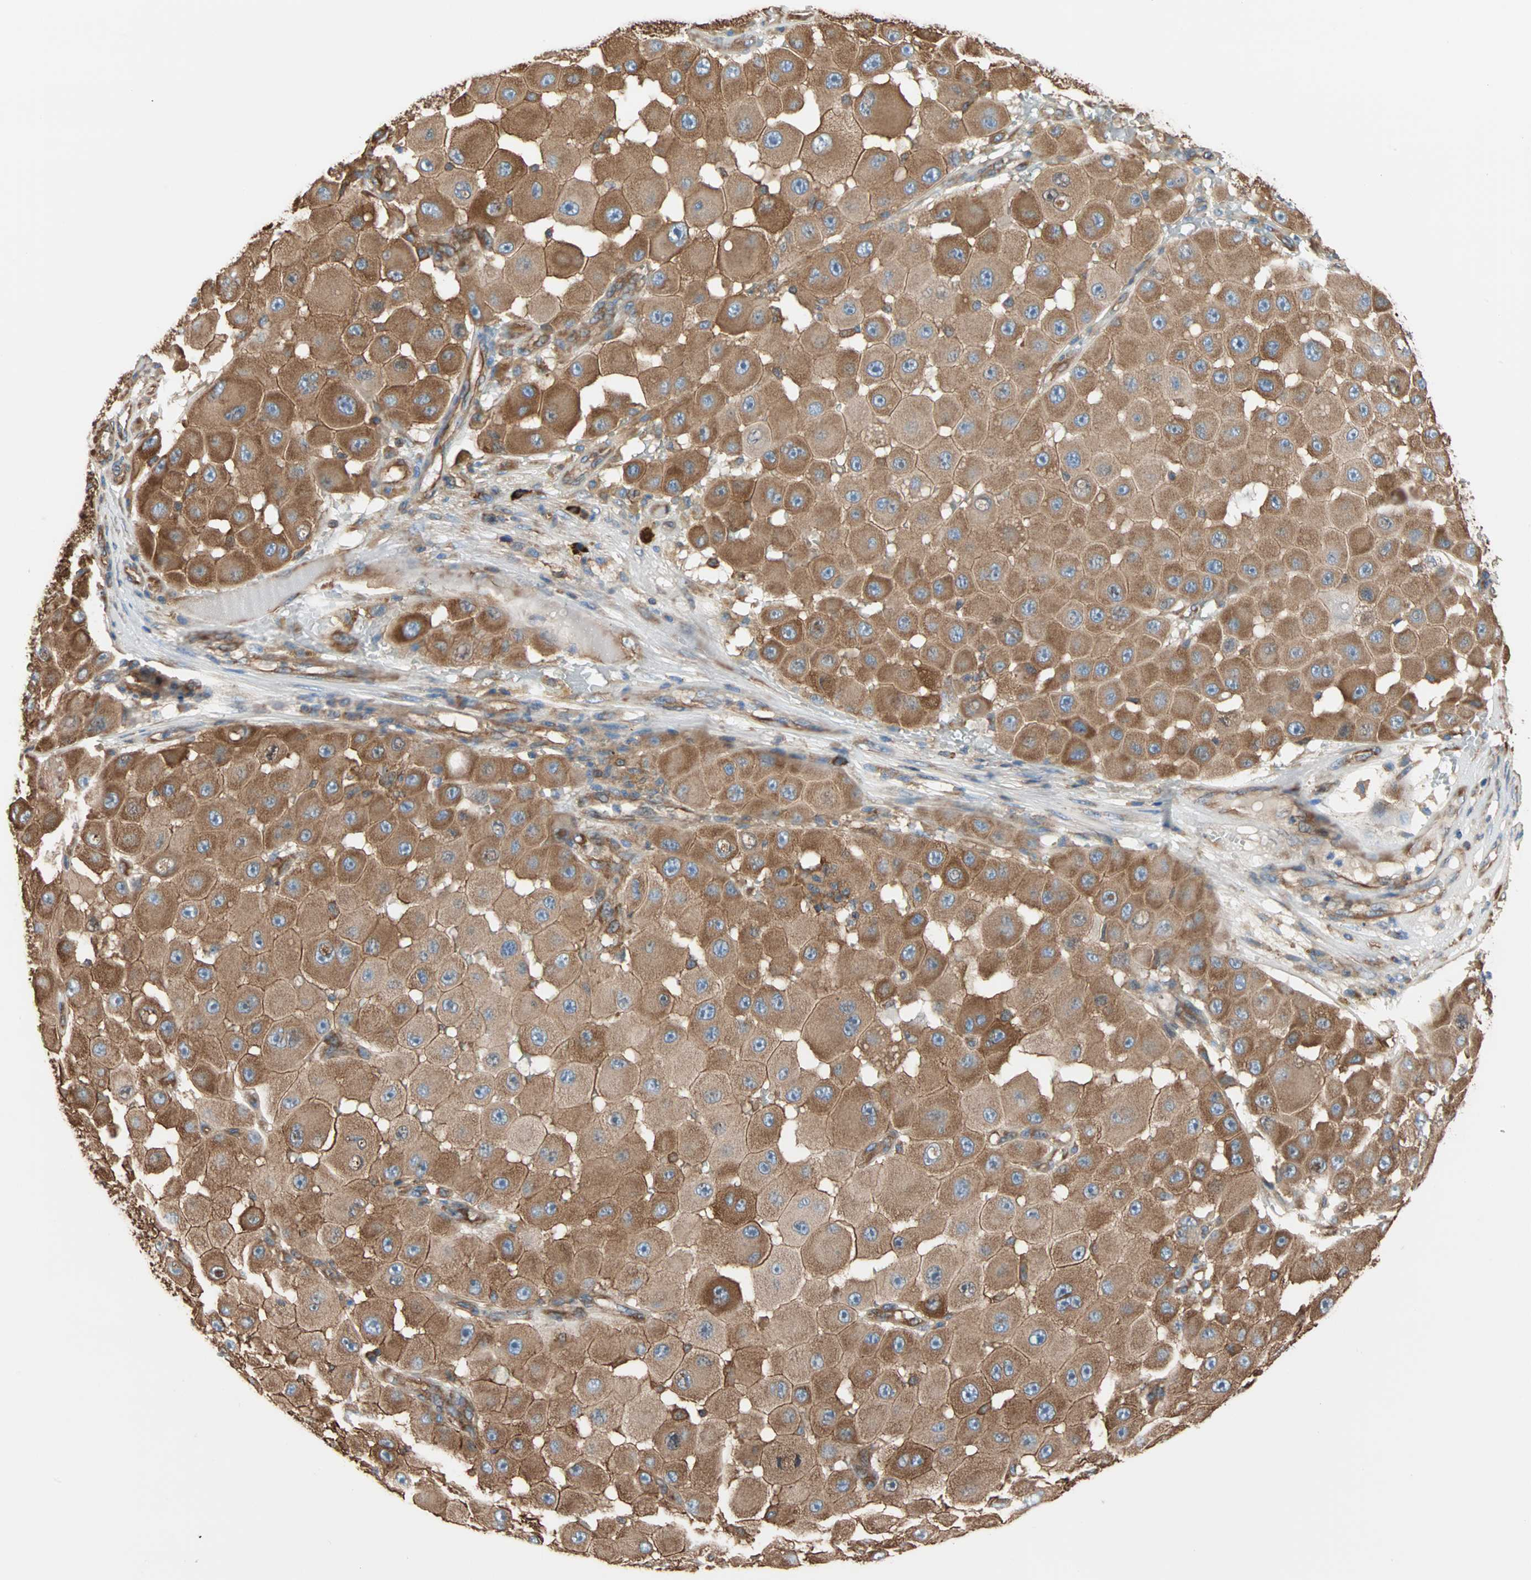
{"staining": {"intensity": "strong", "quantity": ">75%", "location": "cytoplasmic/membranous"}, "tissue": "melanoma", "cell_type": "Tumor cells", "image_type": "cancer", "snomed": [{"axis": "morphology", "description": "Malignant melanoma, NOS"}, {"axis": "topography", "description": "Skin"}], "caption": "Immunohistochemical staining of human malignant melanoma shows high levels of strong cytoplasmic/membranous protein positivity in about >75% of tumor cells.", "gene": "EEF2", "patient": {"sex": "female", "age": 81}}